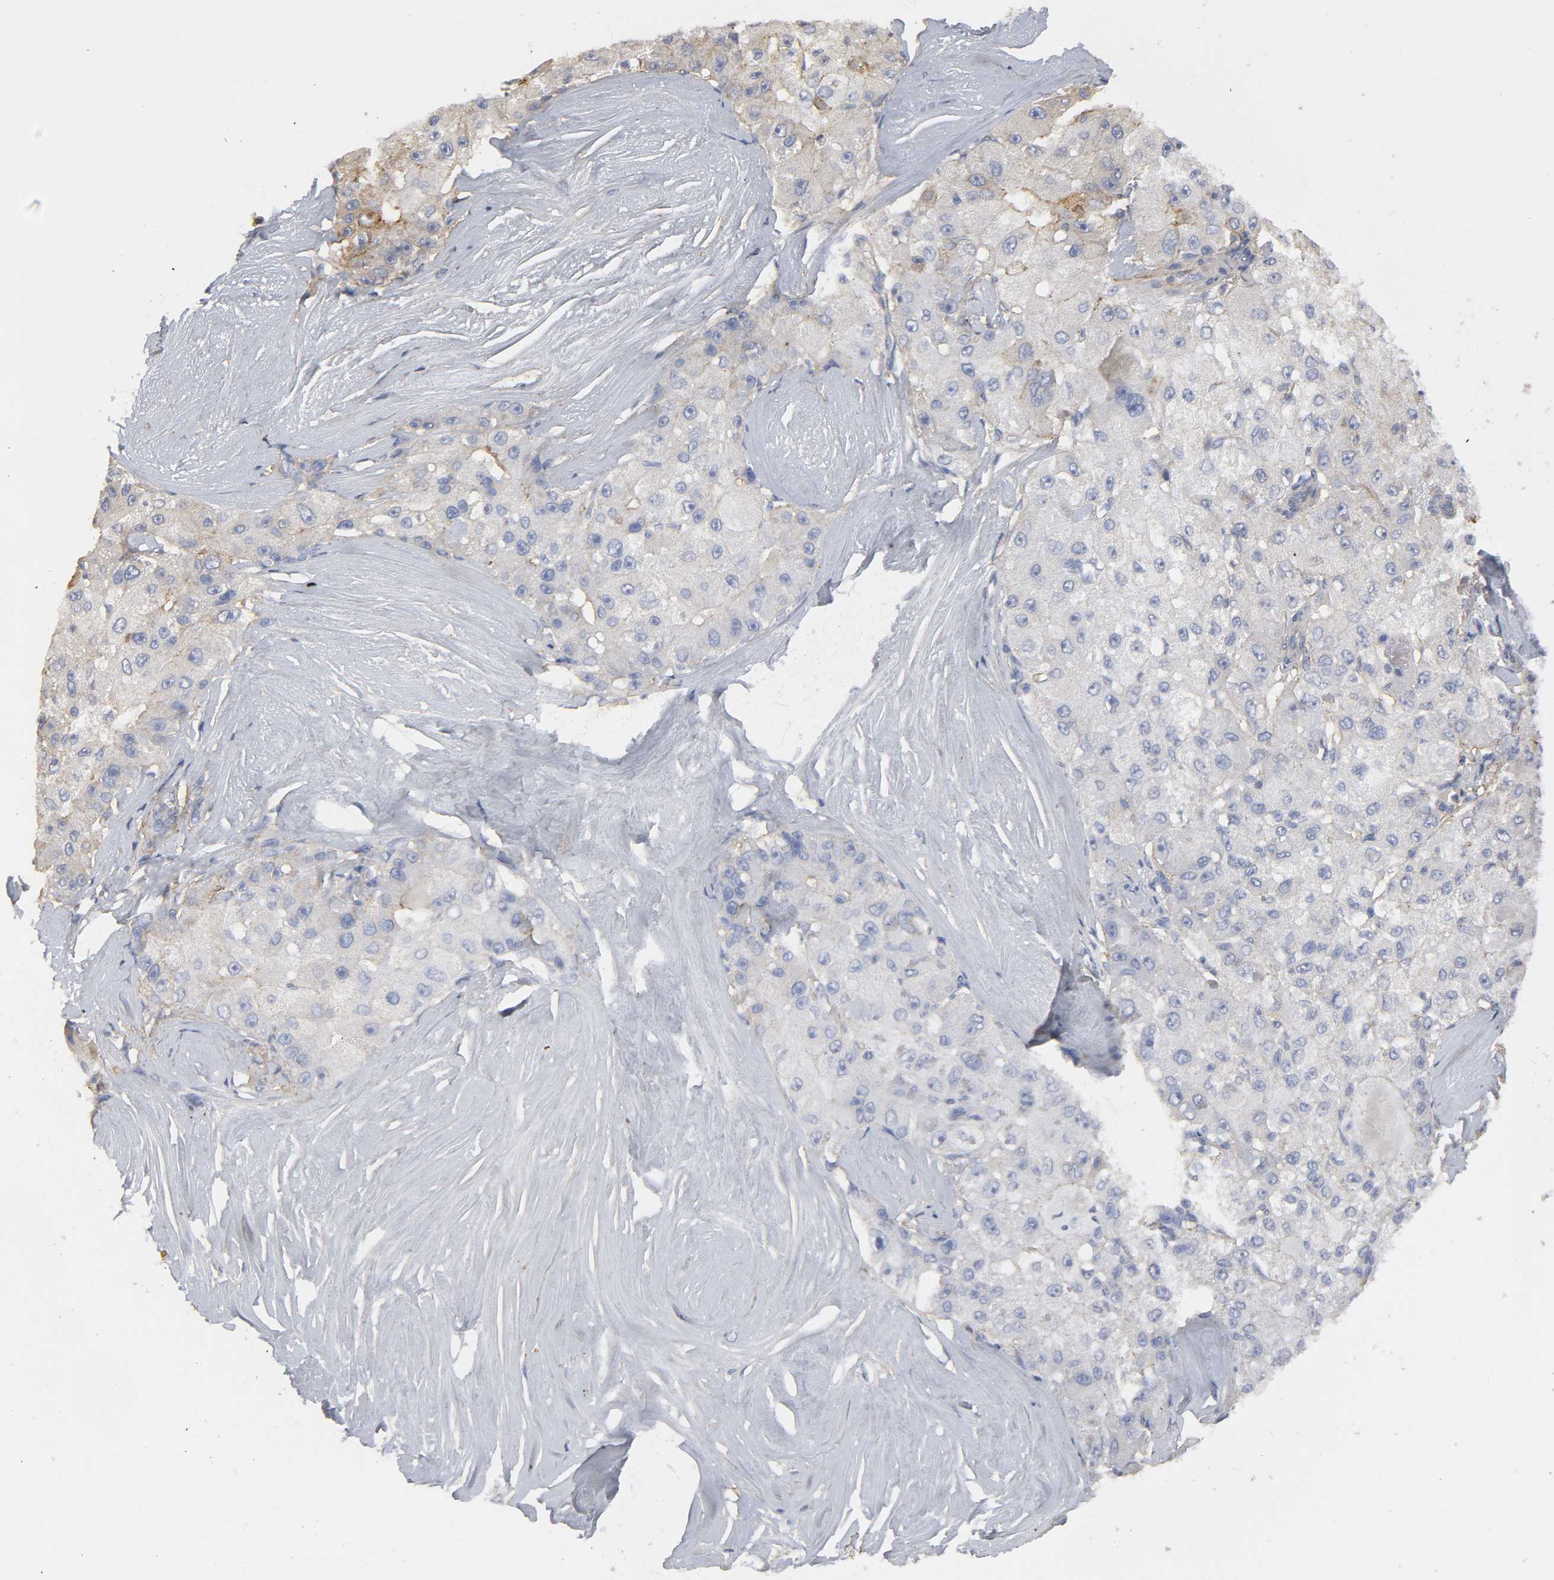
{"staining": {"intensity": "moderate", "quantity": "25%-75%", "location": "cytoplasmic/membranous"}, "tissue": "liver cancer", "cell_type": "Tumor cells", "image_type": "cancer", "snomed": [{"axis": "morphology", "description": "Carcinoma, Hepatocellular, NOS"}, {"axis": "topography", "description": "Liver"}], "caption": "Immunohistochemical staining of hepatocellular carcinoma (liver) exhibits medium levels of moderate cytoplasmic/membranous positivity in about 25%-75% of tumor cells.", "gene": "SH3GLB1", "patient": {"sex": "male", "age": 80}}